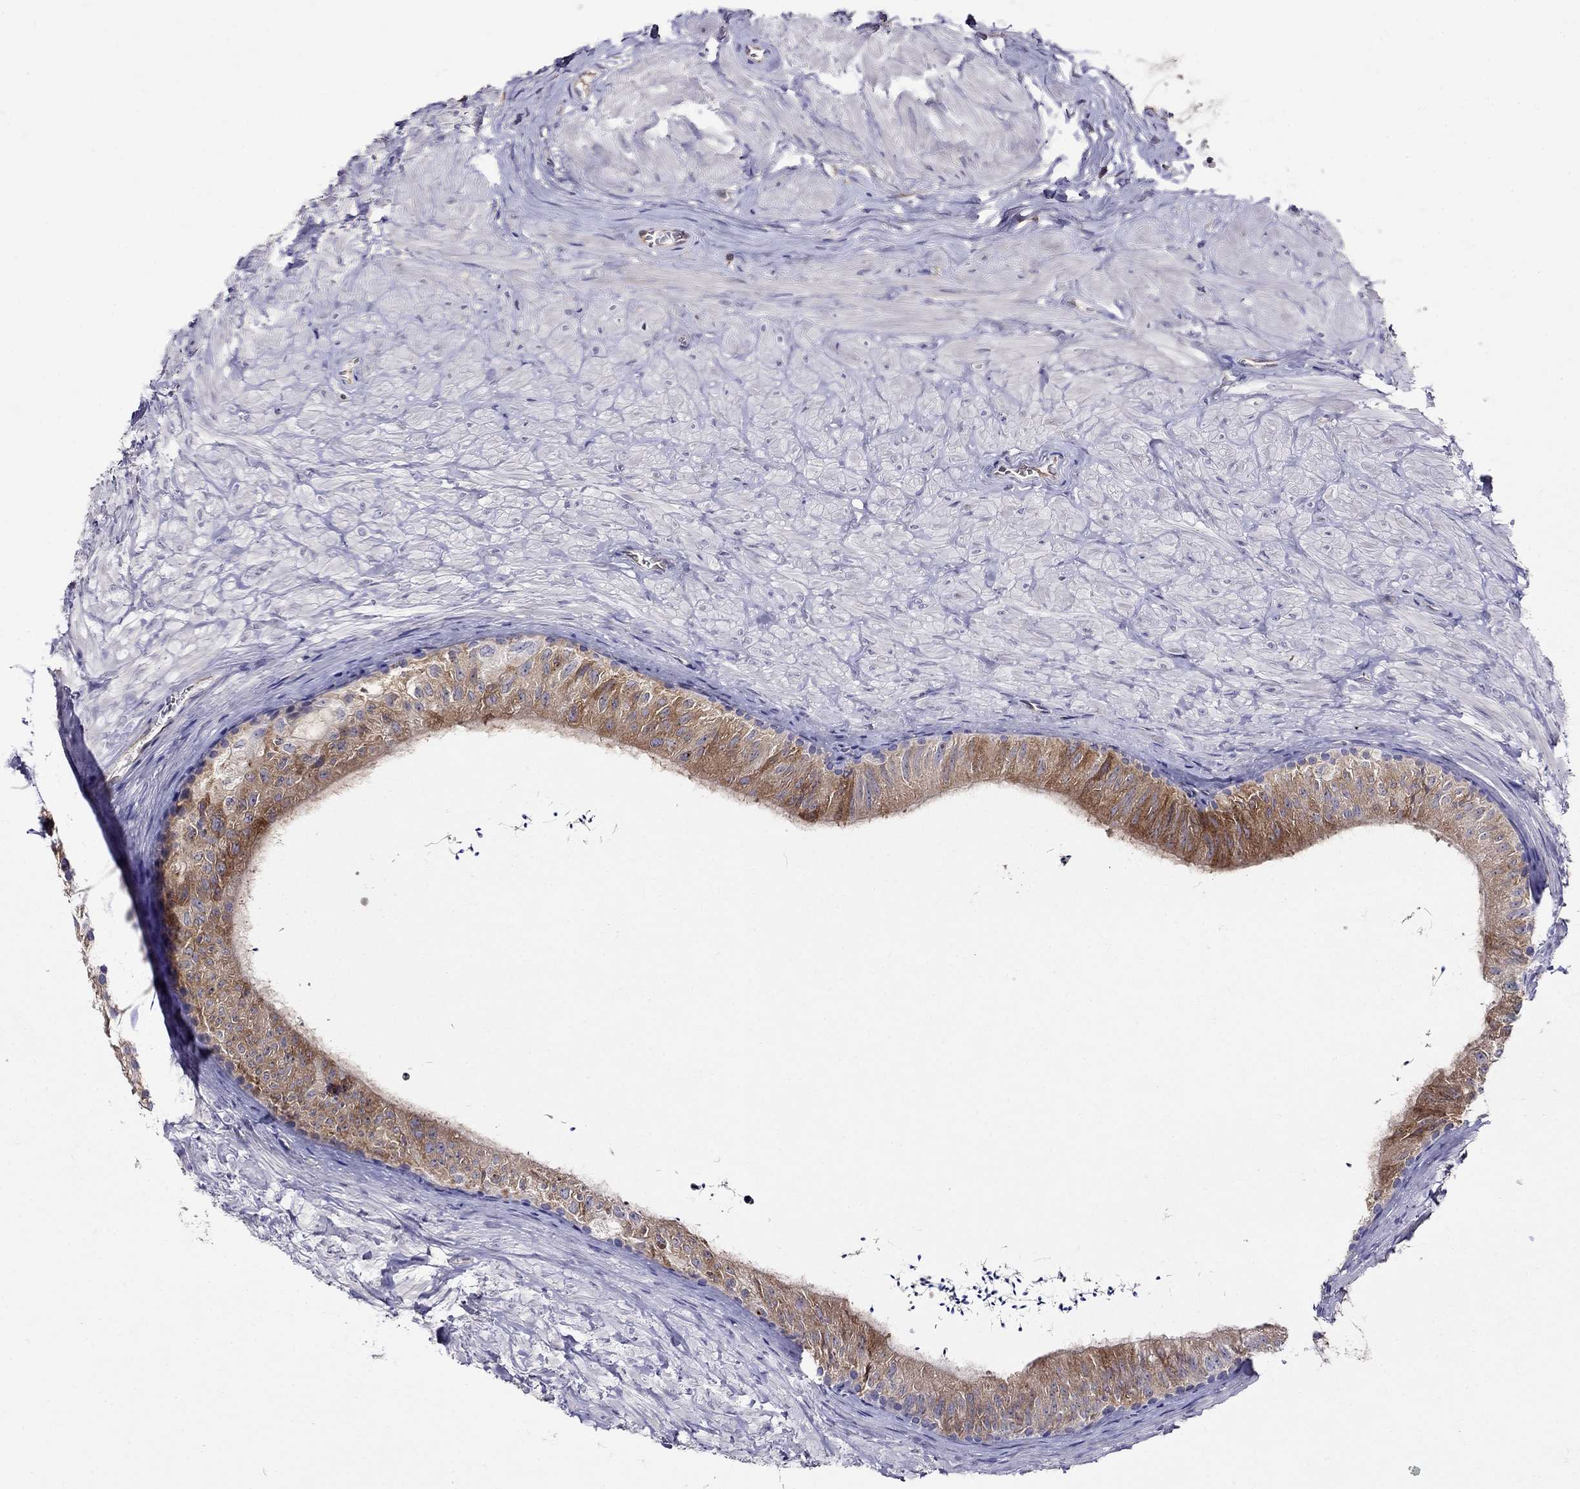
{"staining": {"intensity": "strong", "quantity": "25%-75%", "location": "cytoplasmic/membranous"}, "tissue": "epididymis", "cell_type": "Glandular cells", "image_type": "normal", "snomed": [{"axis": "morphology", "description": "Normal tissue, NOS"}, {"axis": "topography", "description": "Epididymis"}], "caption": "Immunohistochemistry (IHC) of benign human epididymis exhibits high levels of strong cytoplasmic/membranous expression in approximately 25%-75% of glandular cells.", "gene": "SPINT4", "patient": {"sex": "male", "age": 32}}